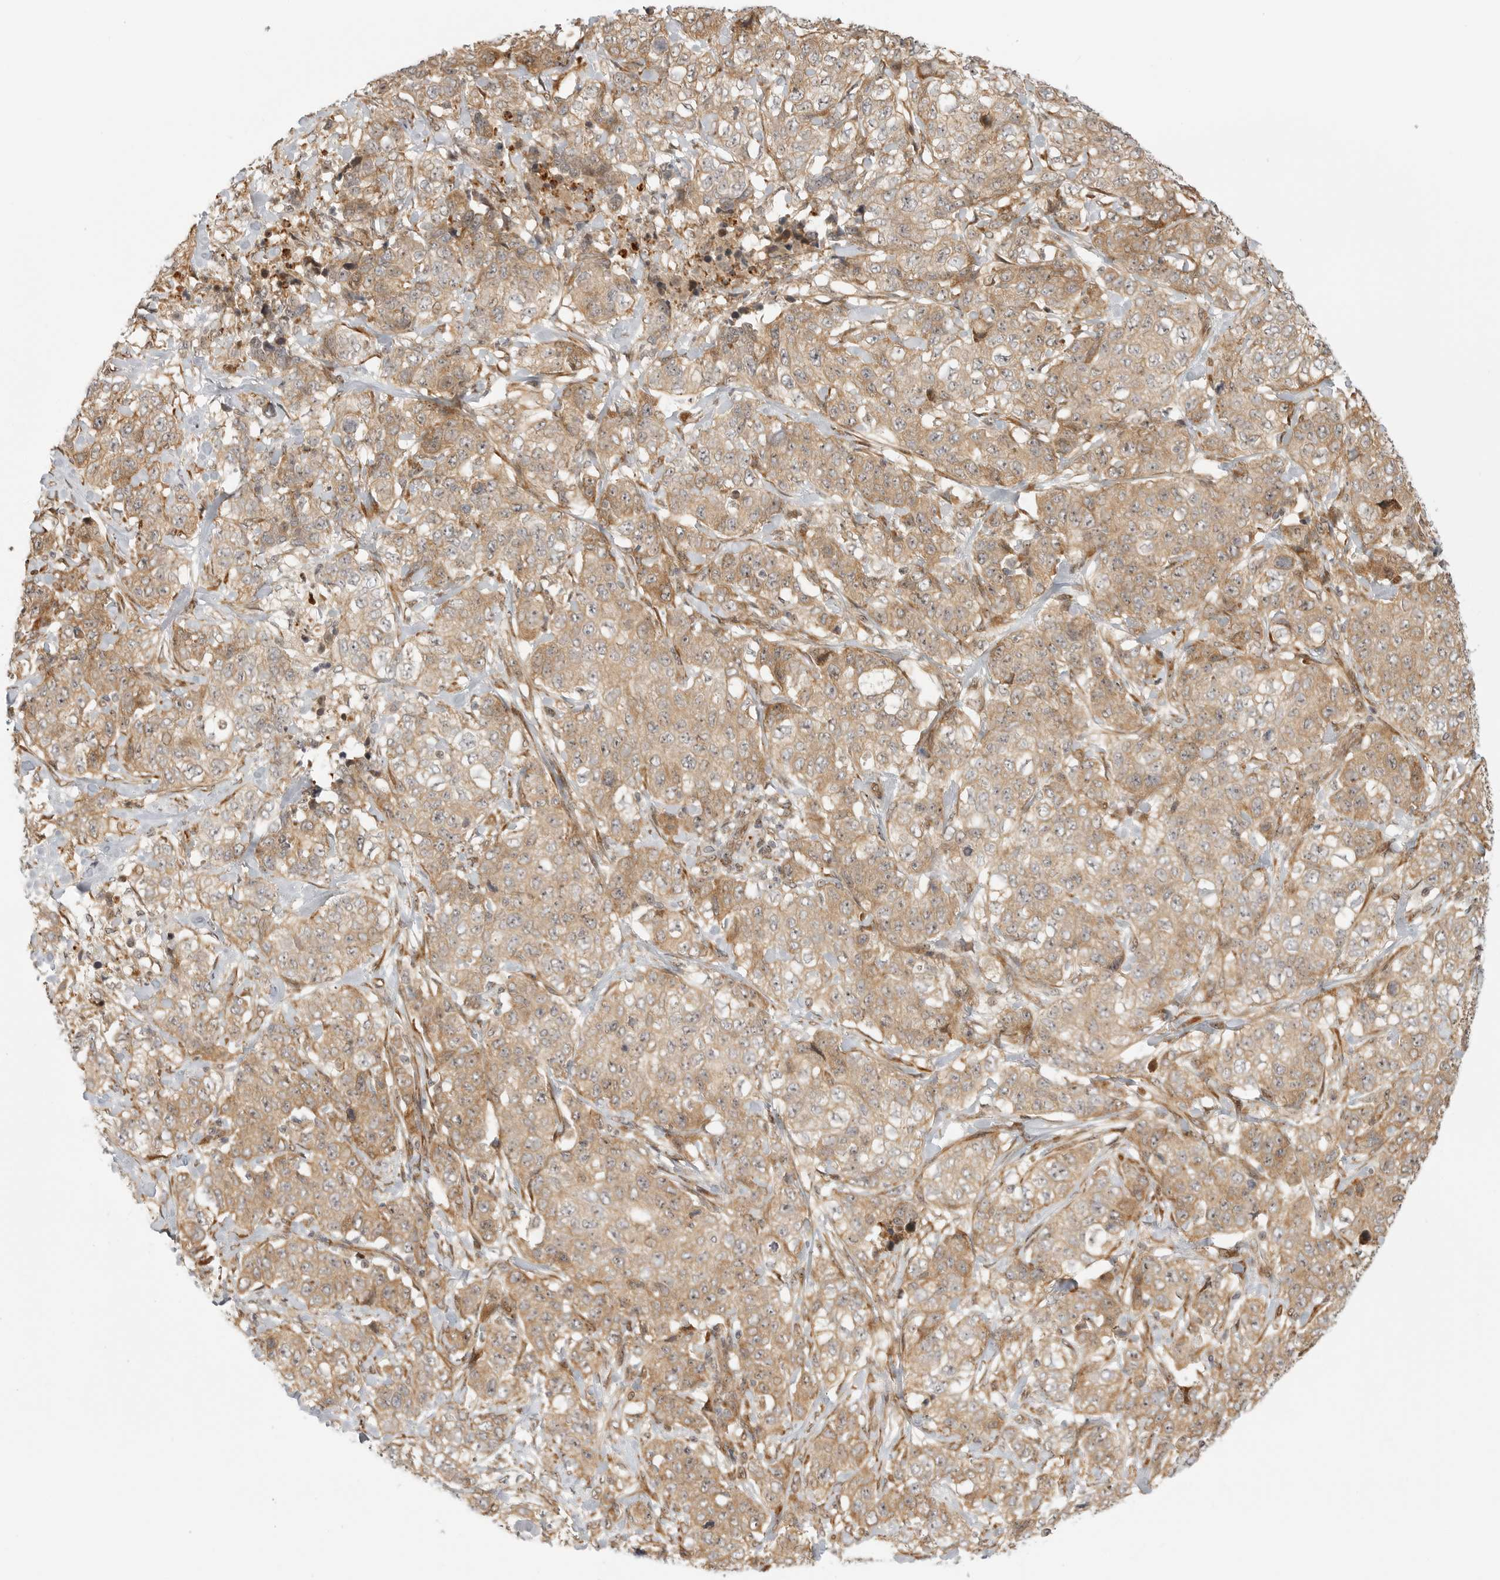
{"staining": {"intensity": "moderate", "quantity": ">75%", "location": "cytoplasmic/membranous,nuclear"}, "tissue": "stomach cancer", "cell_type": "Tumor cells", "image_type": "cancer", "snomed": [{"axis": "morphology", "description": "Adenocarcinoma, NOS"}, {"axis": "topography", "description": "Stomach"}], "caption": "High-magnification brightfield microscopy of stomach adenocarcinoma stained with DAB (3,3'-diaminobenzidine) (brown) and counterstained with hematoxylin (blue). tumor cells exhibit moderate cytoplasmic/membranous and nuclear positivity is appreciated in about>75% of cells.", "gene": "DSCC1", "patient": {"sex": "male", "age": 48}}